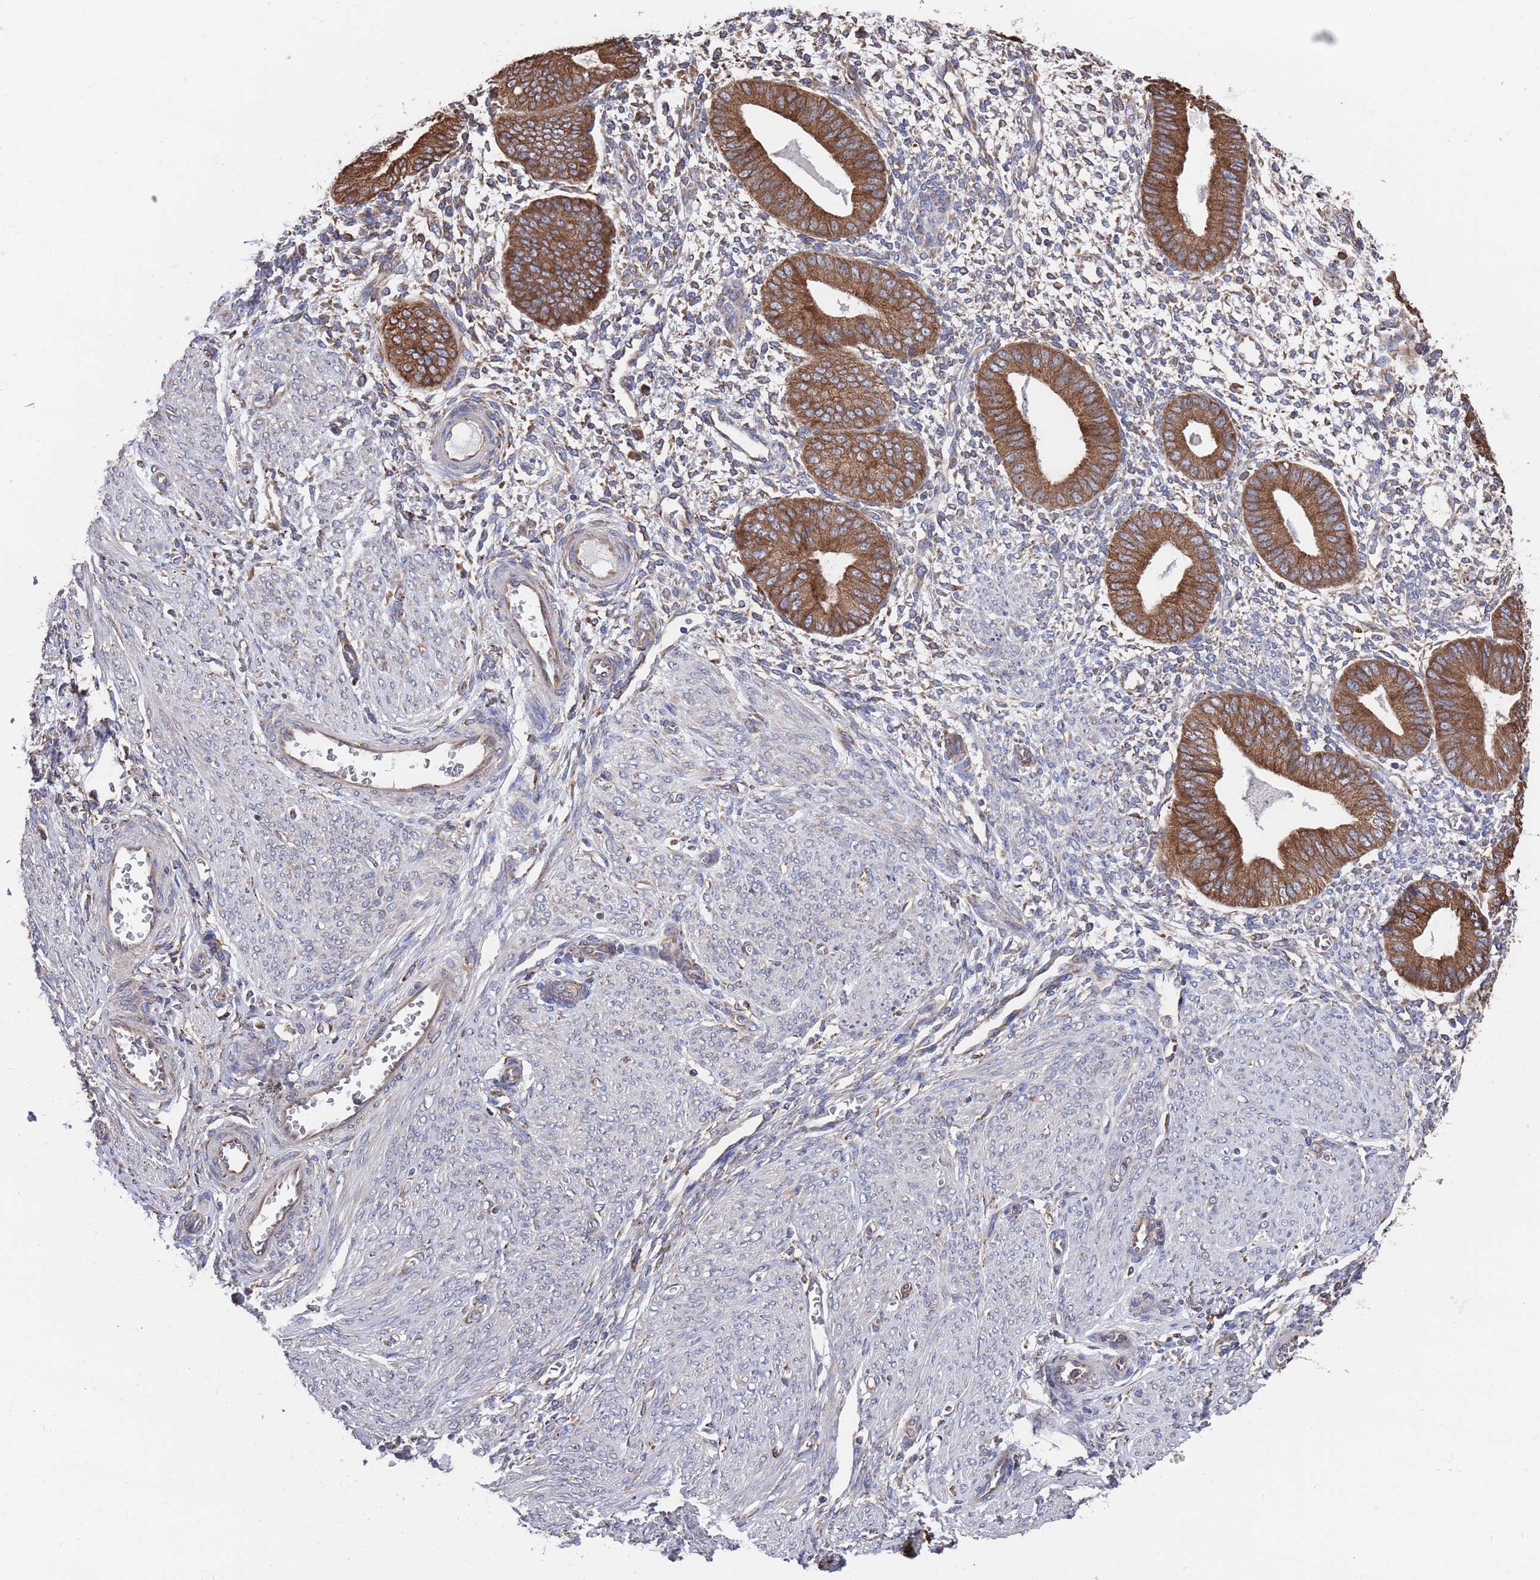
{"staining": {"intensity": "moderate", "quantity": "<25%", "location": "cytoplasmic/membranous"}, "tissue": "endometrium", "cell_type": "Cells in endometrial stroma", "image_type": "normal", "snomed": [{"axis": "morphology", "description": "Normal tissue, NOS"}, {"axis": "topography", "description": "Endometrium"}], "caption": "Endometrium stained with a brown dye demonstrates moderate cytoplasmic/membranous positive positivity in about <25% of cells in endometrial stroma.", "gene": "GID8", "patient": {"sex": "female", "age": 49}}